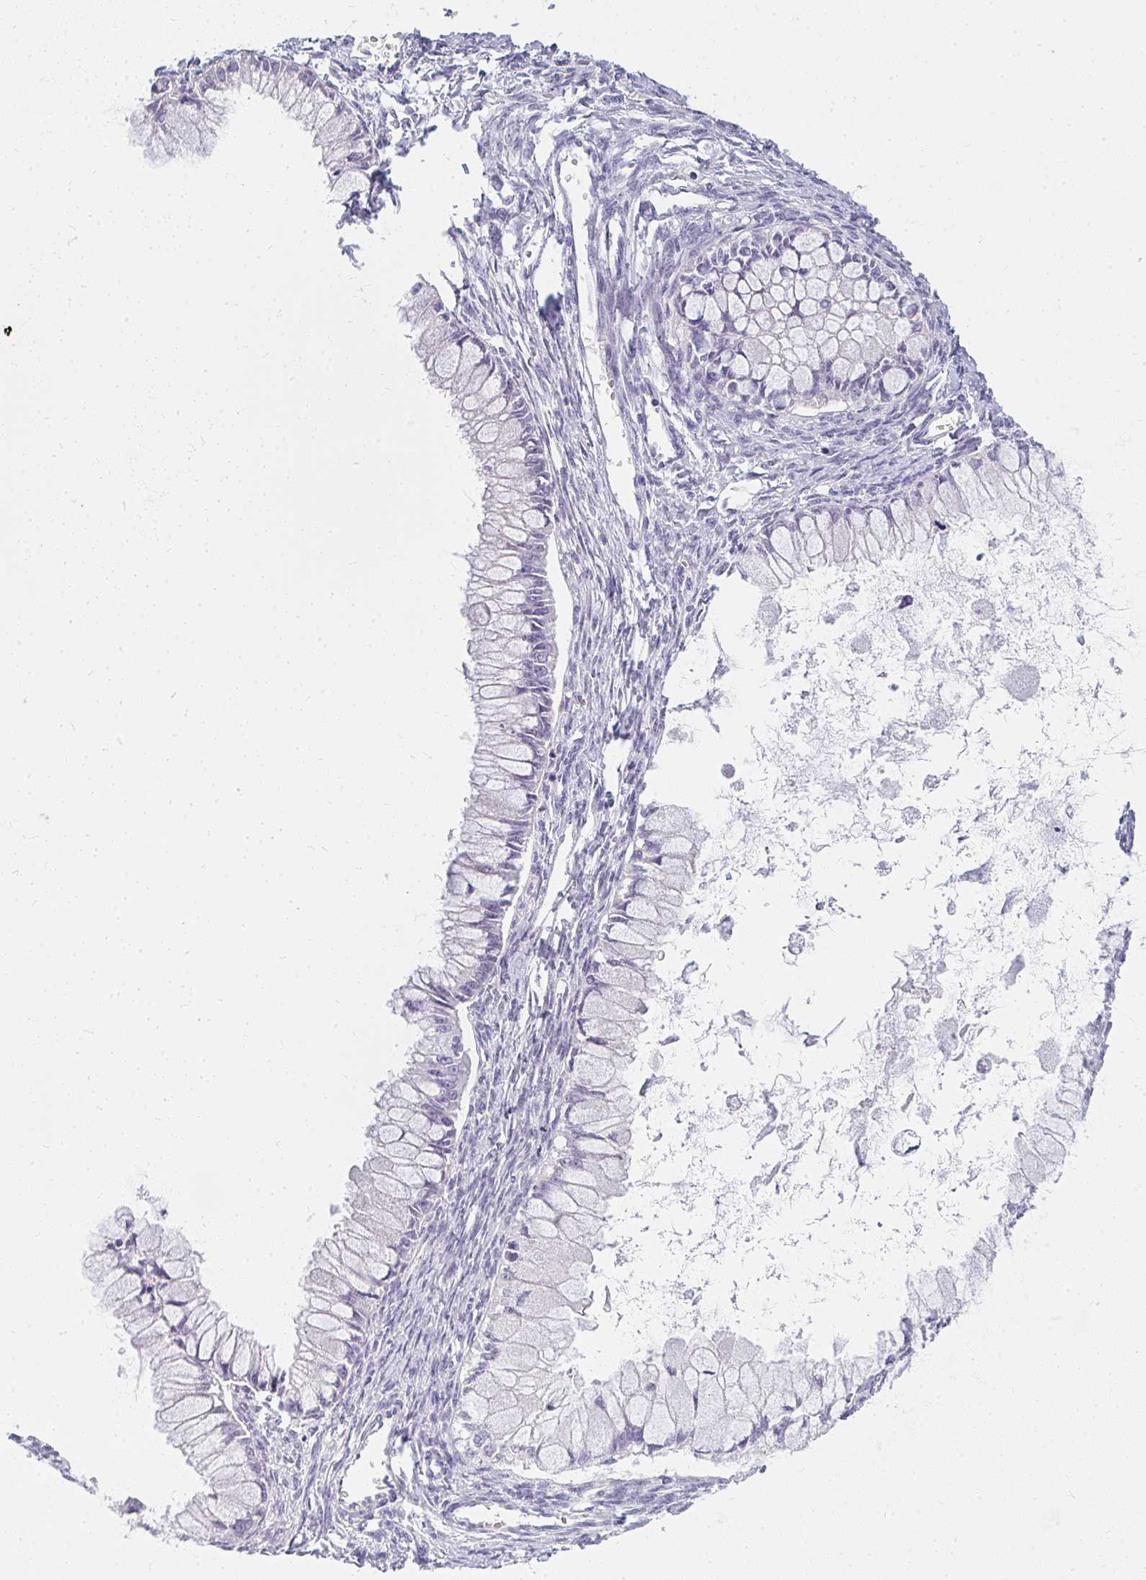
{"staining": {"intensity": "negative", "quantity": "none", "location": "none"}, "tissue": "ovarian cancer", "cell_type": "Tumor cells", "image_type": "cancer", "snomed": [{"axis": "morphology", "description": "Cystadenocarcinoma, mucinous, NOS"}, {"axis": "topography", "description": "Ovary"}], "caption": "There is no significant staining in tumor cells of ovarian mucinous cystadenocarcinoma. Nuclei are stained in blue.", "gene": "PPP1R3G", "patient": {"sex": "female", "age": 34}}